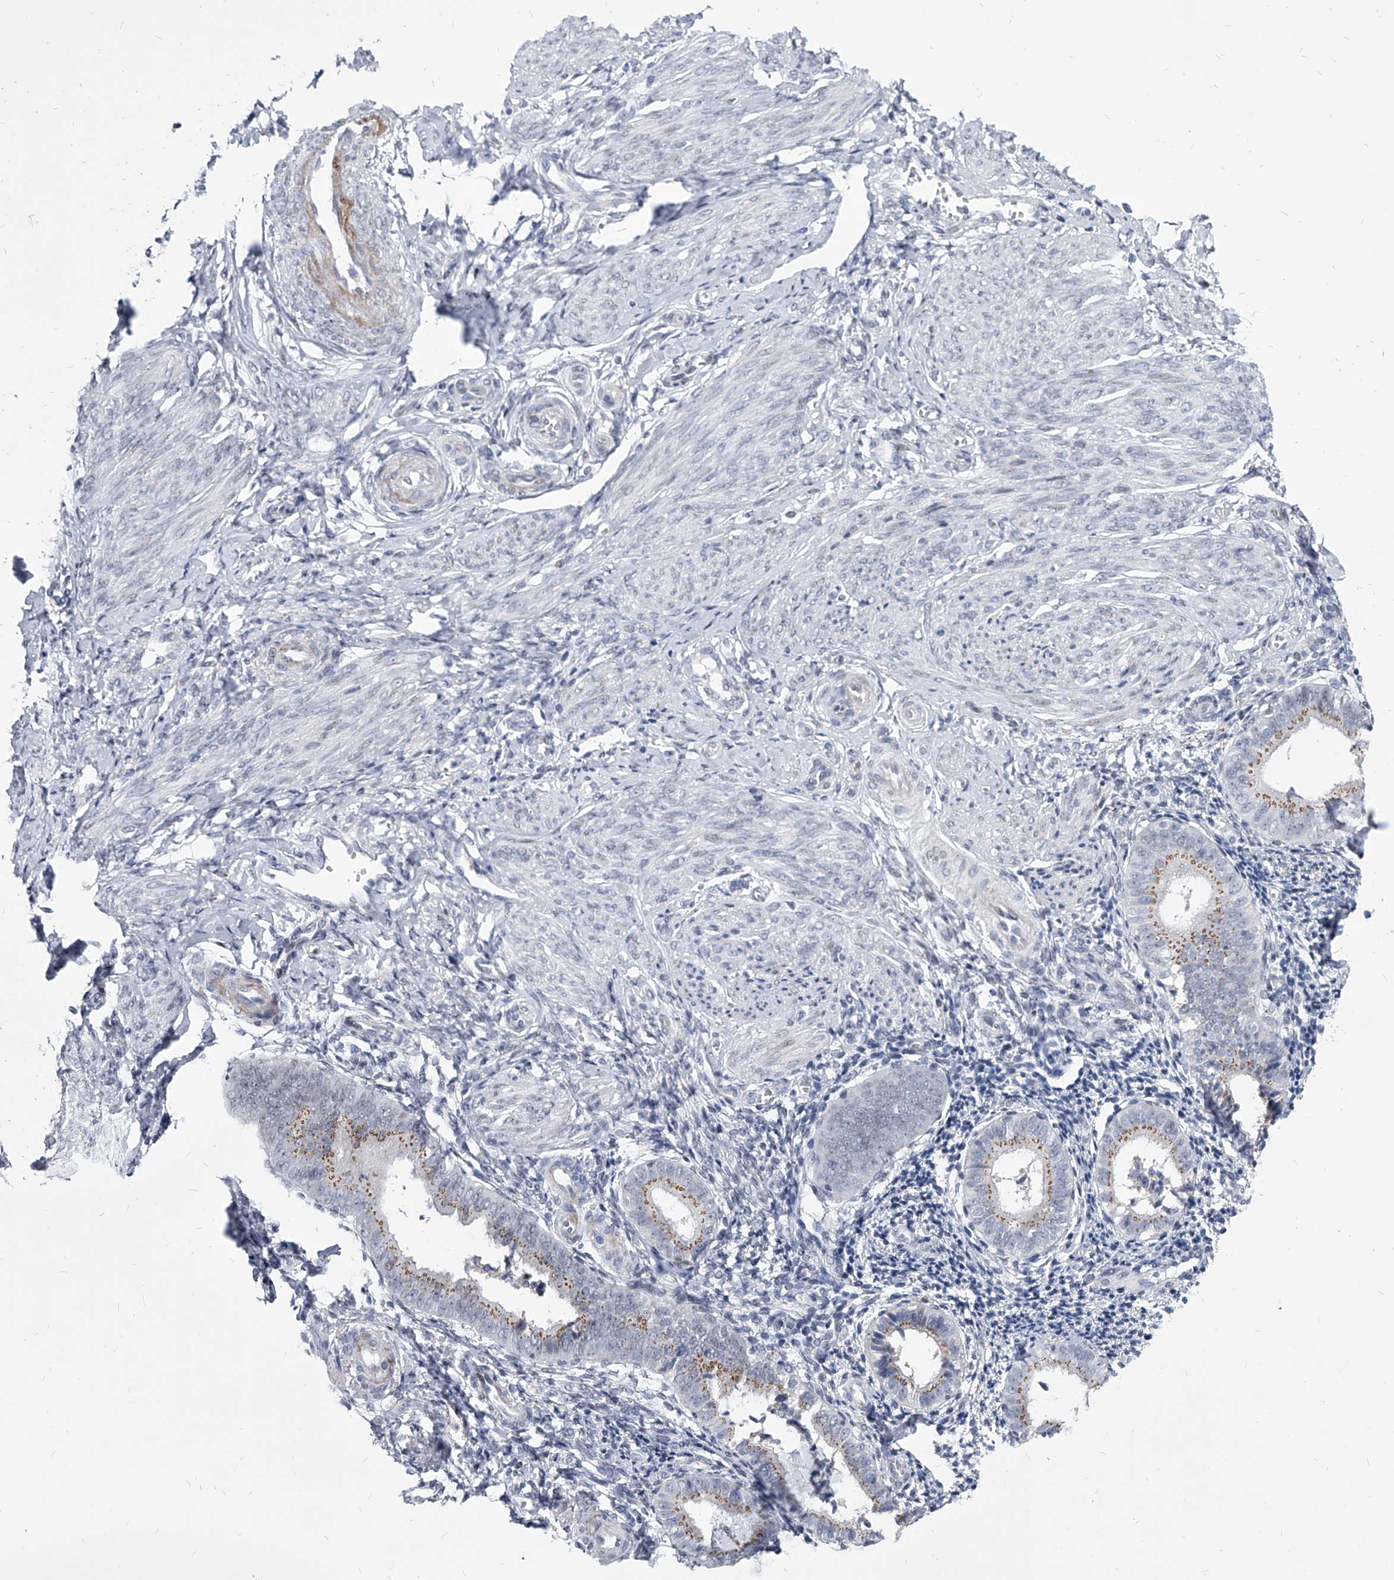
{"staining": {"intensity": "negative", "quantity": "none", "location": "none"}, "tissue": "endometrium", "cell_type": "Cells in endometrial stroma", "image_type": "normal", "snomed": [{"axis": "morphology", "description": "Normal tissue, NOS"}, {"axis": "topography", "description": "Uterus"}, {"axis": "topography", "description": "Endometrium"}], "caption": "This is a histopathology image of immunohistochemistry (IHC) staining of unremarkable endometrium, which shows no expression in cells in endometrial stroma.", "gene": "EVA1C", "patient": {"sex": "female", "age": 48}}